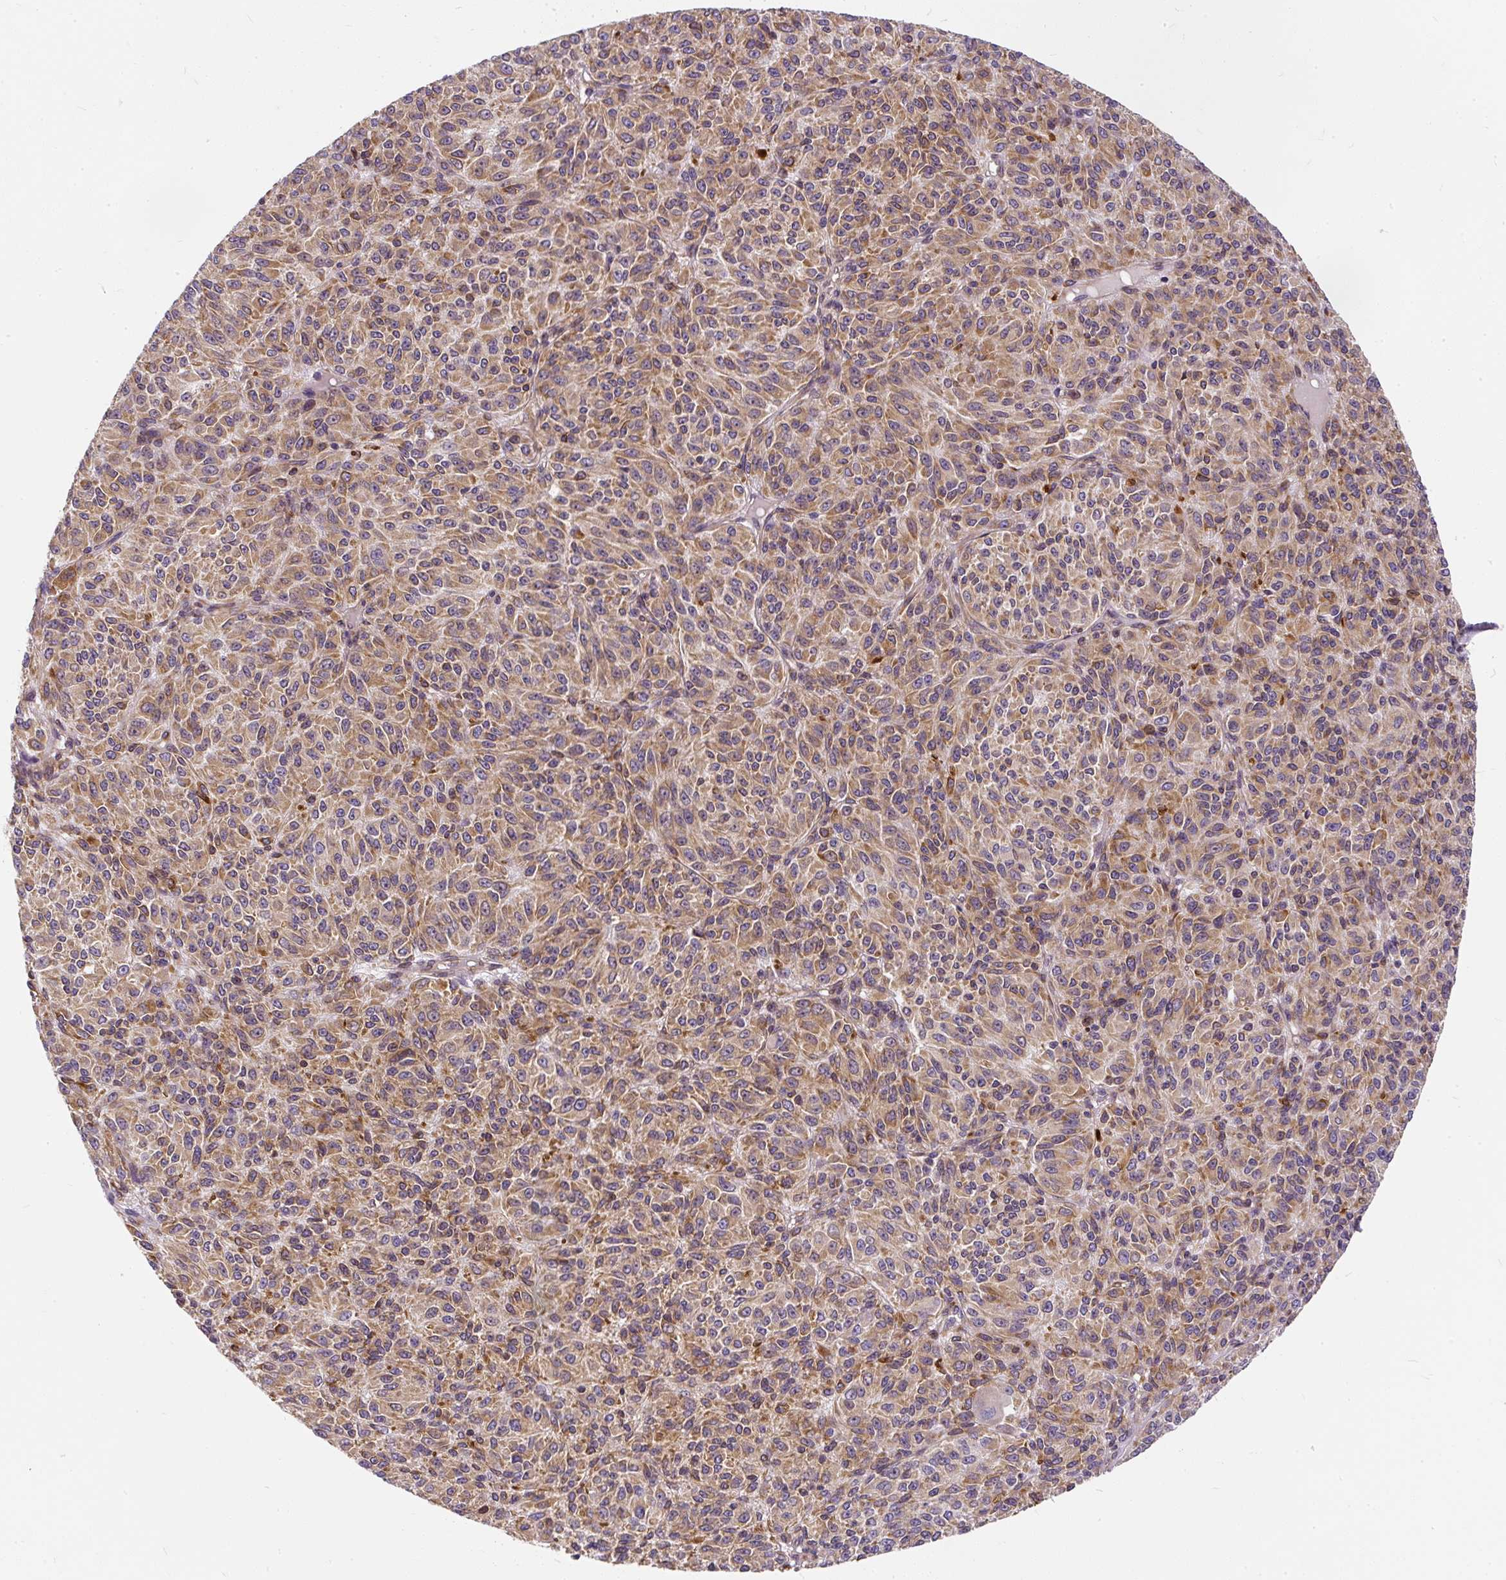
{"staining": {"intensity": "moderate", "quantity": ">75%", "location": "cytoplasmic/membranous"}, "tissue": "melanoma", "cell_type": "Tumor cells", "image_type": "cancer", "snomed": [{"axis": "morphology", "description": "Malignant melanoma, Metastatic site"}, {"axis": "topography", "description": "Brain"}], "caption": "Protein expression by immunohistochemistry (IHC) shows moderate cytoplasmic/membranous positivity in approximately >75% of tumor cells in melanoma.", "gene": "CYP20A1", "patient": {"sex": "female", "age": 56}}